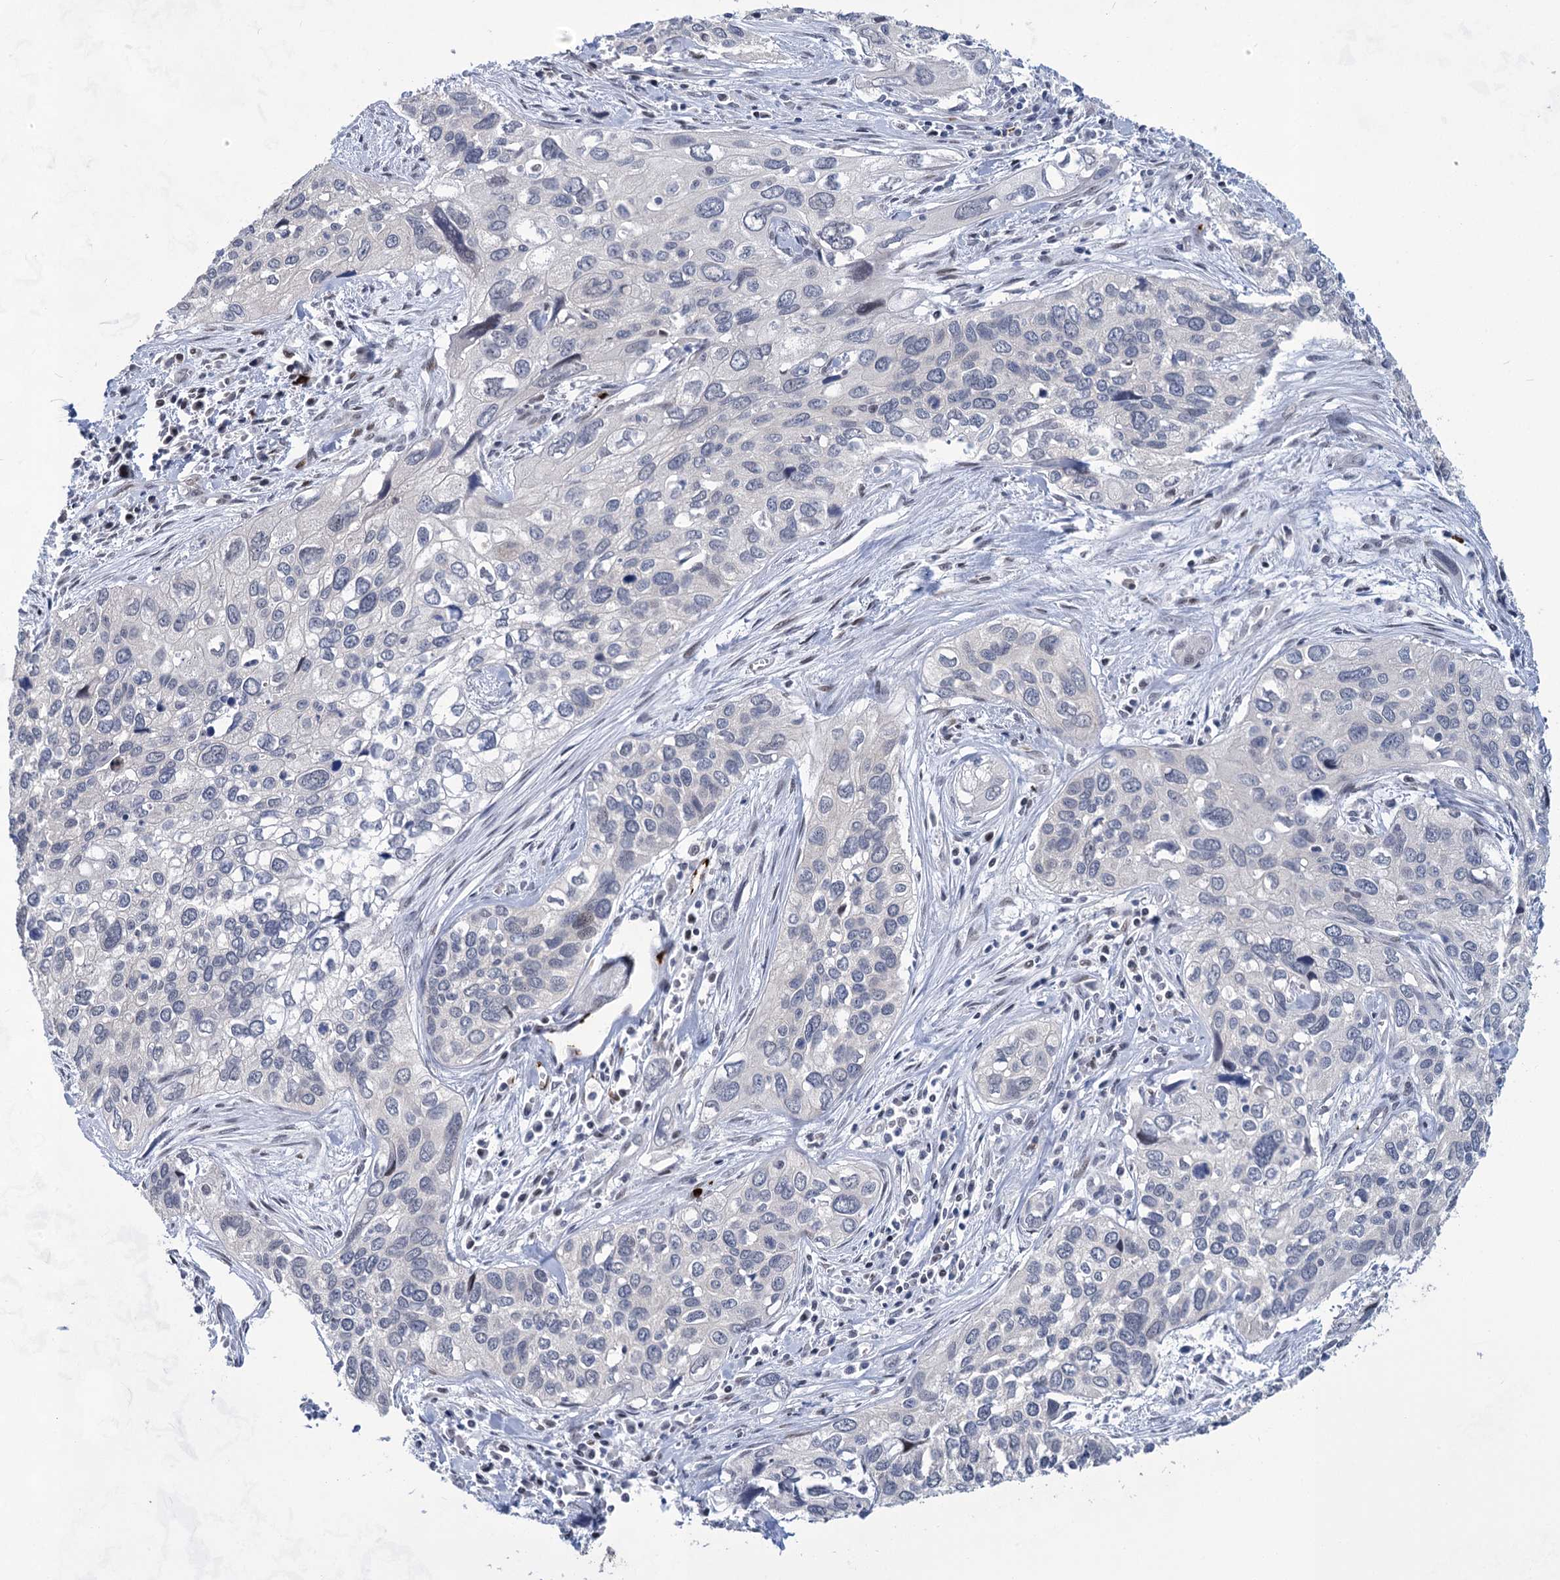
{"staining": {"intensity": "negative", "quantity": "none", "location": "none"}, "tissue": "cervical cancer", "cell_type": "Tumor cells", "image_type": "cancer", "snomed": [{"axis": "morphology", "description": "Squamous cell carcinoma, NOS"}, {"axis": "topography", "description": "Cervix"}], "caption": "High power microscopy histopathology image of an IHC histopathology image of cervical squamous cell carcinoma, revealing no significant expression in tumor cells.", "gene": "MON2", "patient": {"sex": "female", "age": 55}}